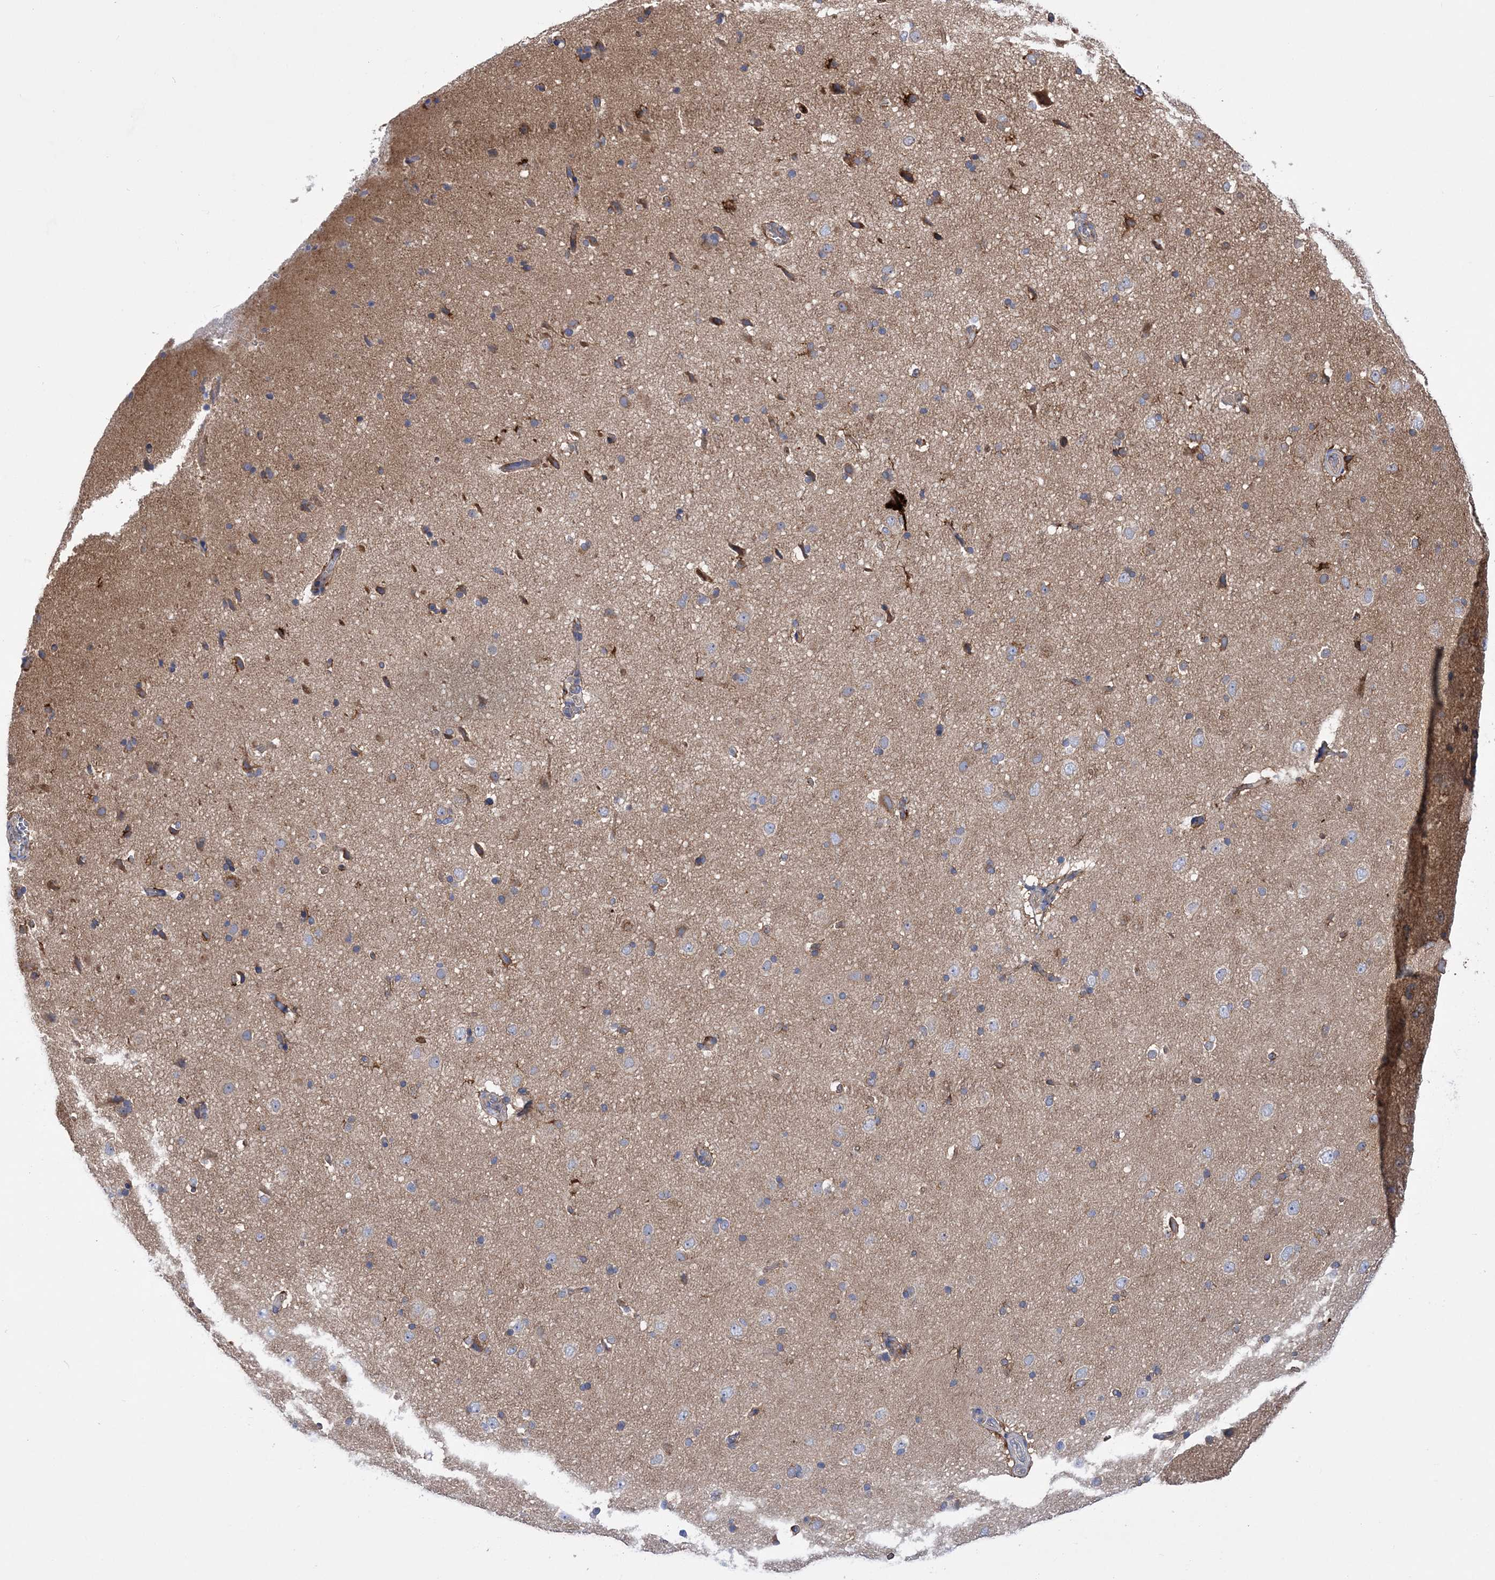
{"staining": {"intensity": "weak", "quantity": ">75%", "location": "cytoplasmic/membranous"}, "tissue": "cerebral cortex", "cell_type": "Endothelial cells", "image_type": "normal", "snomed": [{"axis": "morphology", "description": "Normal tissue, NOS"}, {"axis": "topography", "description": "Cerebral cortex"}], "caption": "DAB (3,3'-diaminobenzidine) immunohistochemical staining of normal human cerebral cortex exhibits weak cytoplasmic/membranous protein positivity in about >75% of endothelial cells.", "gene": "COPB2", "patient": {"sex": "male", "age": 34}}